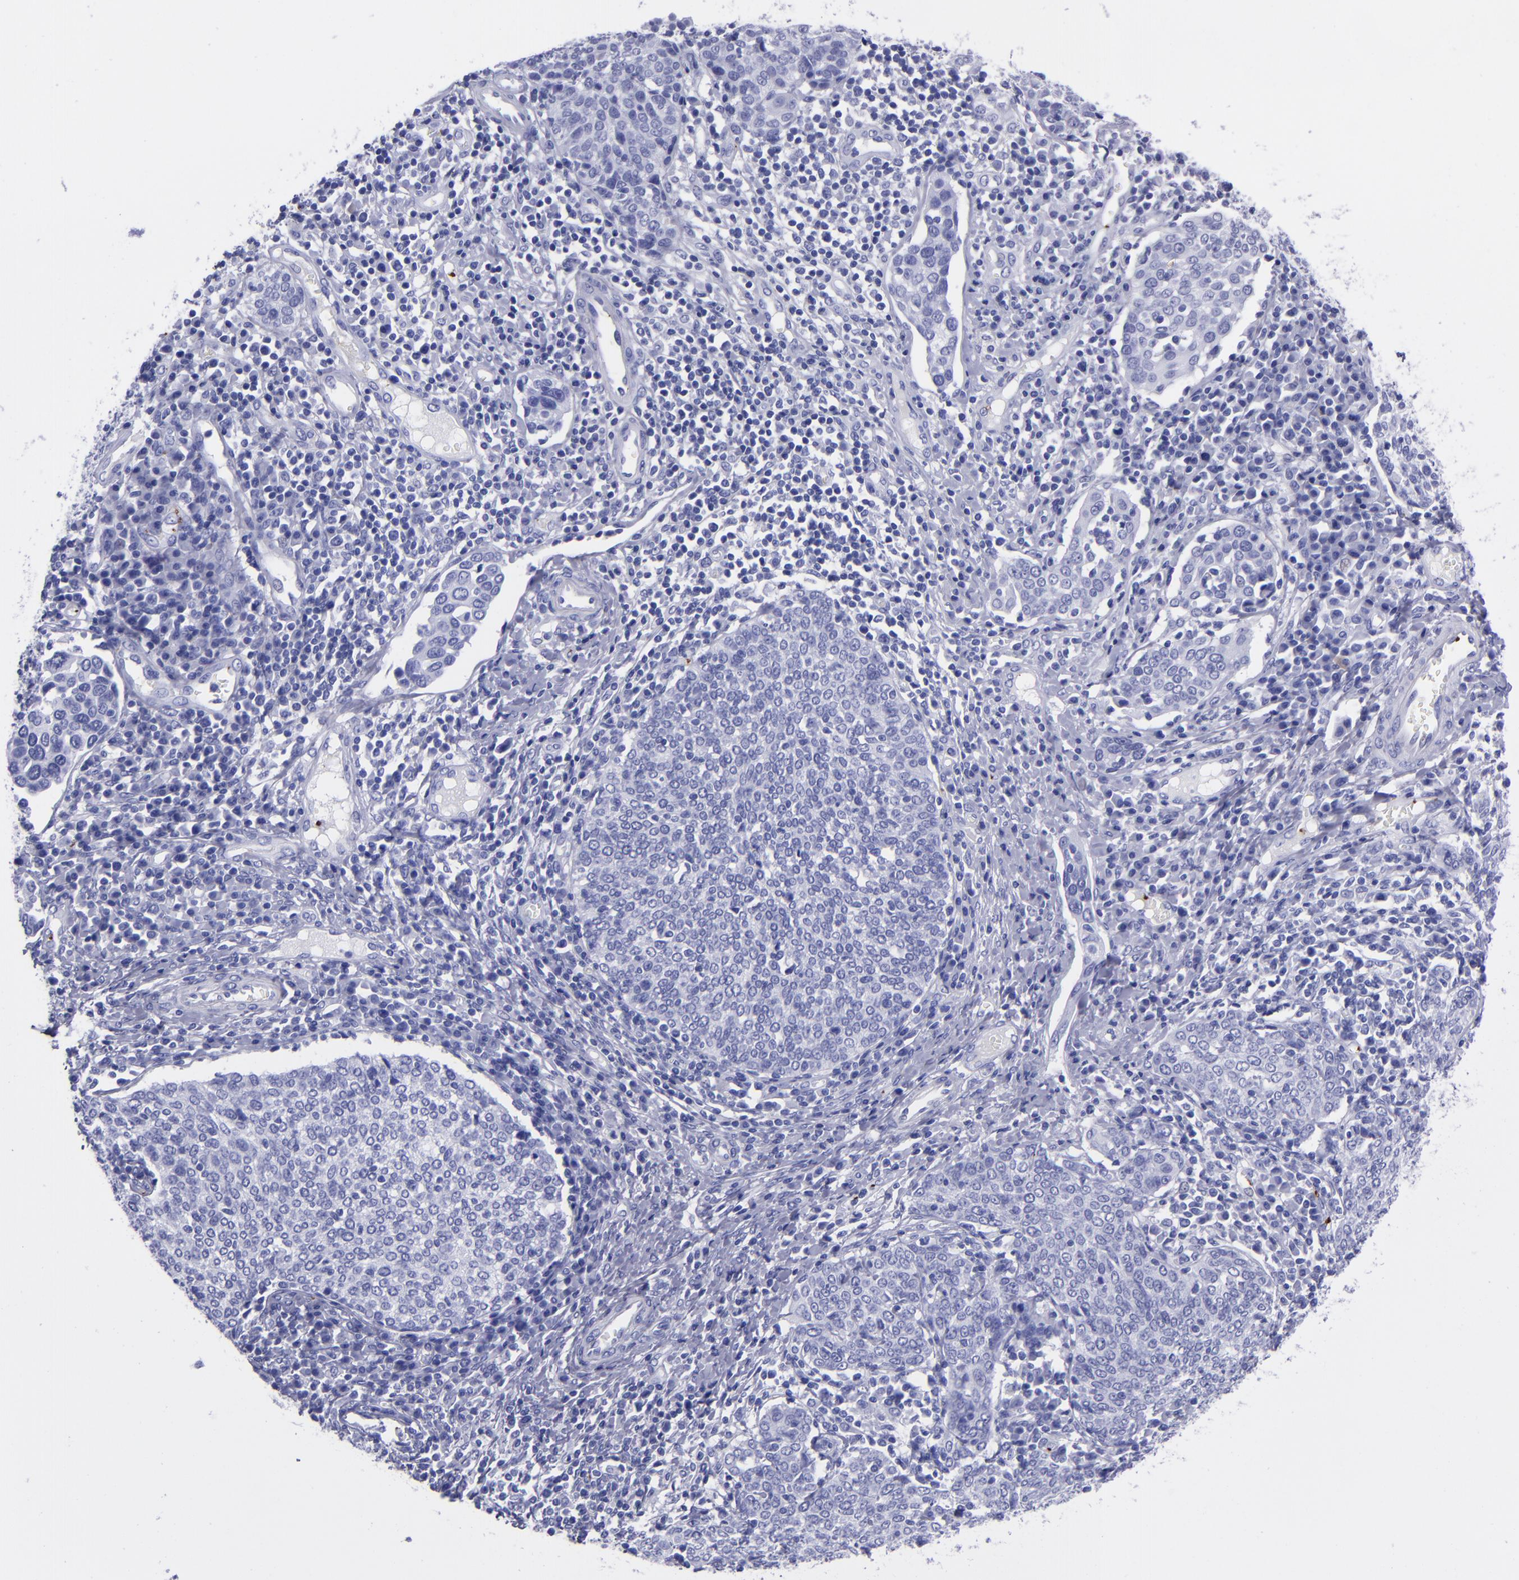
{"staining": {"intensity": "negative", "quantity": "none", "location": "none"}, "tissue": "cervical cancer", "cell_type": "Tumor cells", "image_type": "cancer", "snomed": [{"axis": "morphology", "description": "Squamous cell carcinoma, NOS"}, {"axis": "topography", "description": "Cervix"}], "caption": "A histopathology image of human cervical cancer (squamous cell carcinoma) is negative for staining in tumor cells. (Stains: DAB immunohistochemistry (IHC) with hematoxylin counter stain, Microscopy: brightfield microscopy at high magnification).", "gene": "EFCAB13", "patient": {"sex": "female", "age": 40}}